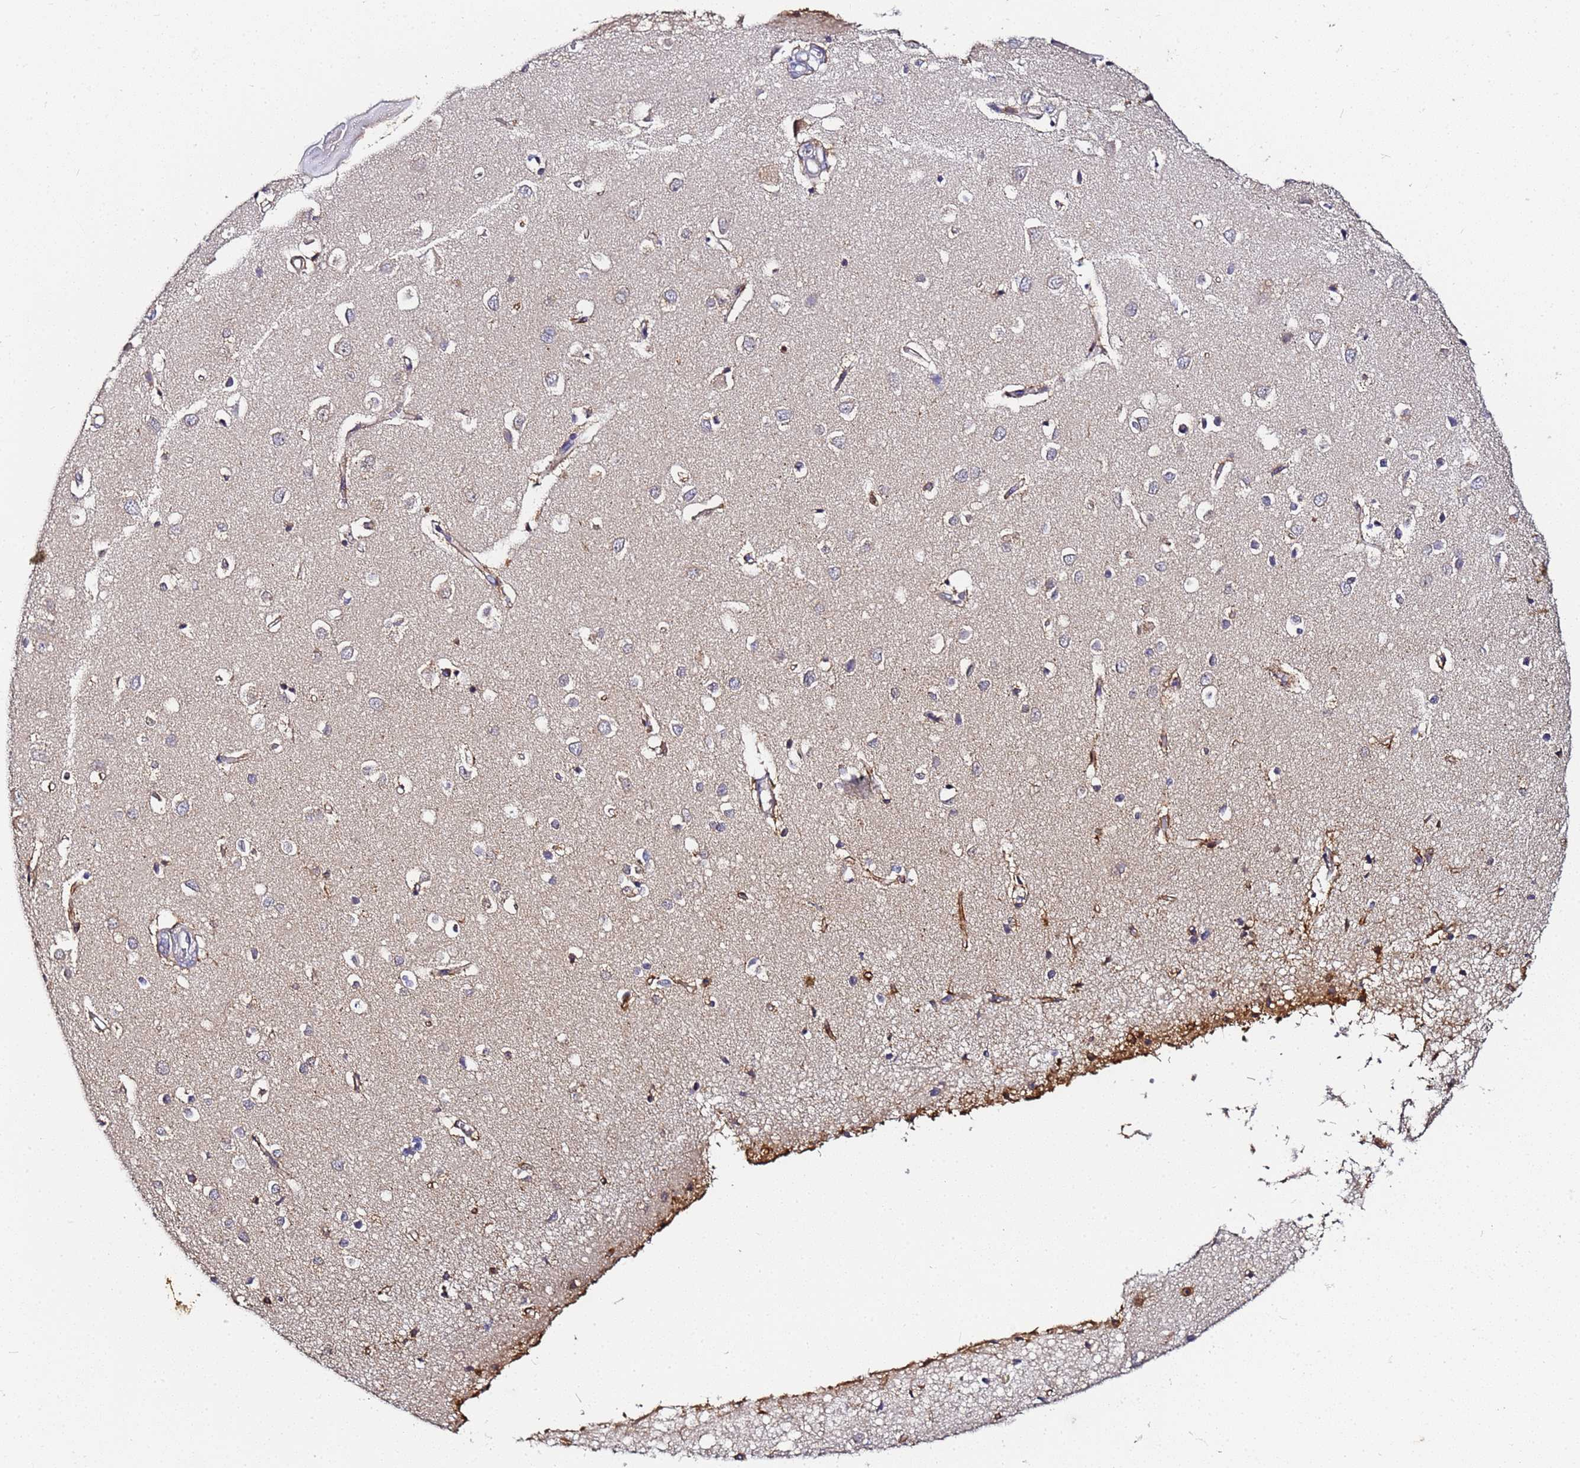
{"staining": {"intensity": "moderate", "quantity": ">75%", "location": "cytoplasmic/membranous"}, "tissue": "cerebral cortex", "cell_type": "Endothelial cells", "image_type": "normal", "snomed": [{"axis": "morphology", "description": "Normal tissue, NOS"}, {"axis": "topography", "description": "Cerebral cortex"}], "caption": "Moderate cytoplasmic/membranous staining for a protein is appreciated in about >75% of endothelial cells of normal cerebral cortex using immunohistochemistry (IHC).", "gene": "LRRC69", "patient": {"sex": "female", "age": 64}}